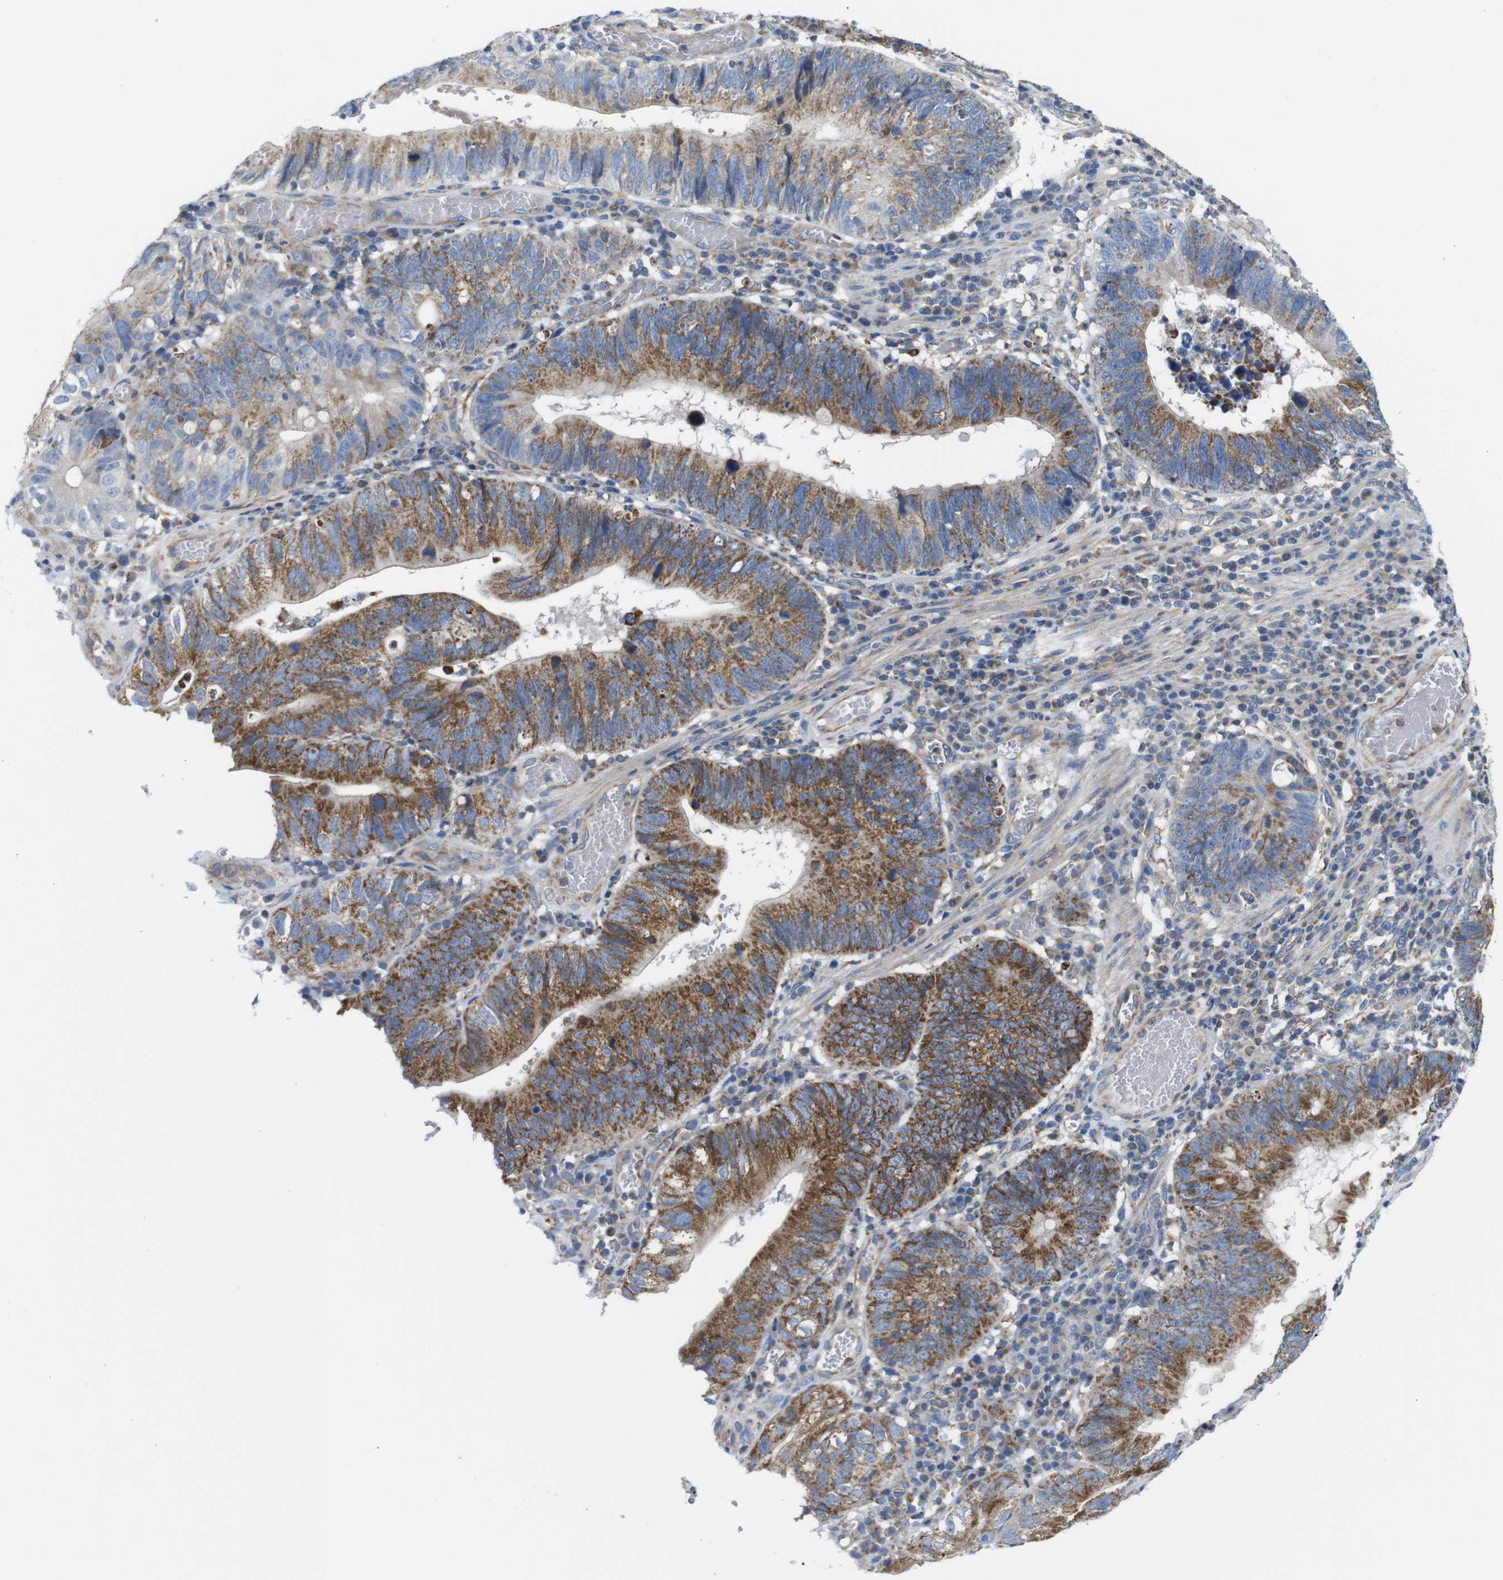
{"staining": {"intensity": "strong", "quantity": "25%-75%", "location": "cytoplasmic/membranous"}, "tissue": "stomach cancer", "cell_type": "Tumor cells", "image_type": "cancer", "snomed": [{"axis": "morphology", "description": "Adenocarcinoma, NOS"}, {"axis": "topography", "description": "Stomach"}], "caption": "Tumor cells reveal high levels of strong cytoplasmic/membranous staining in approximately 25%-75% of cells in stomach adenocarcinoma.", "gene": "PDCD1LG2", "patient": {"sex": "male", "age": 59}}